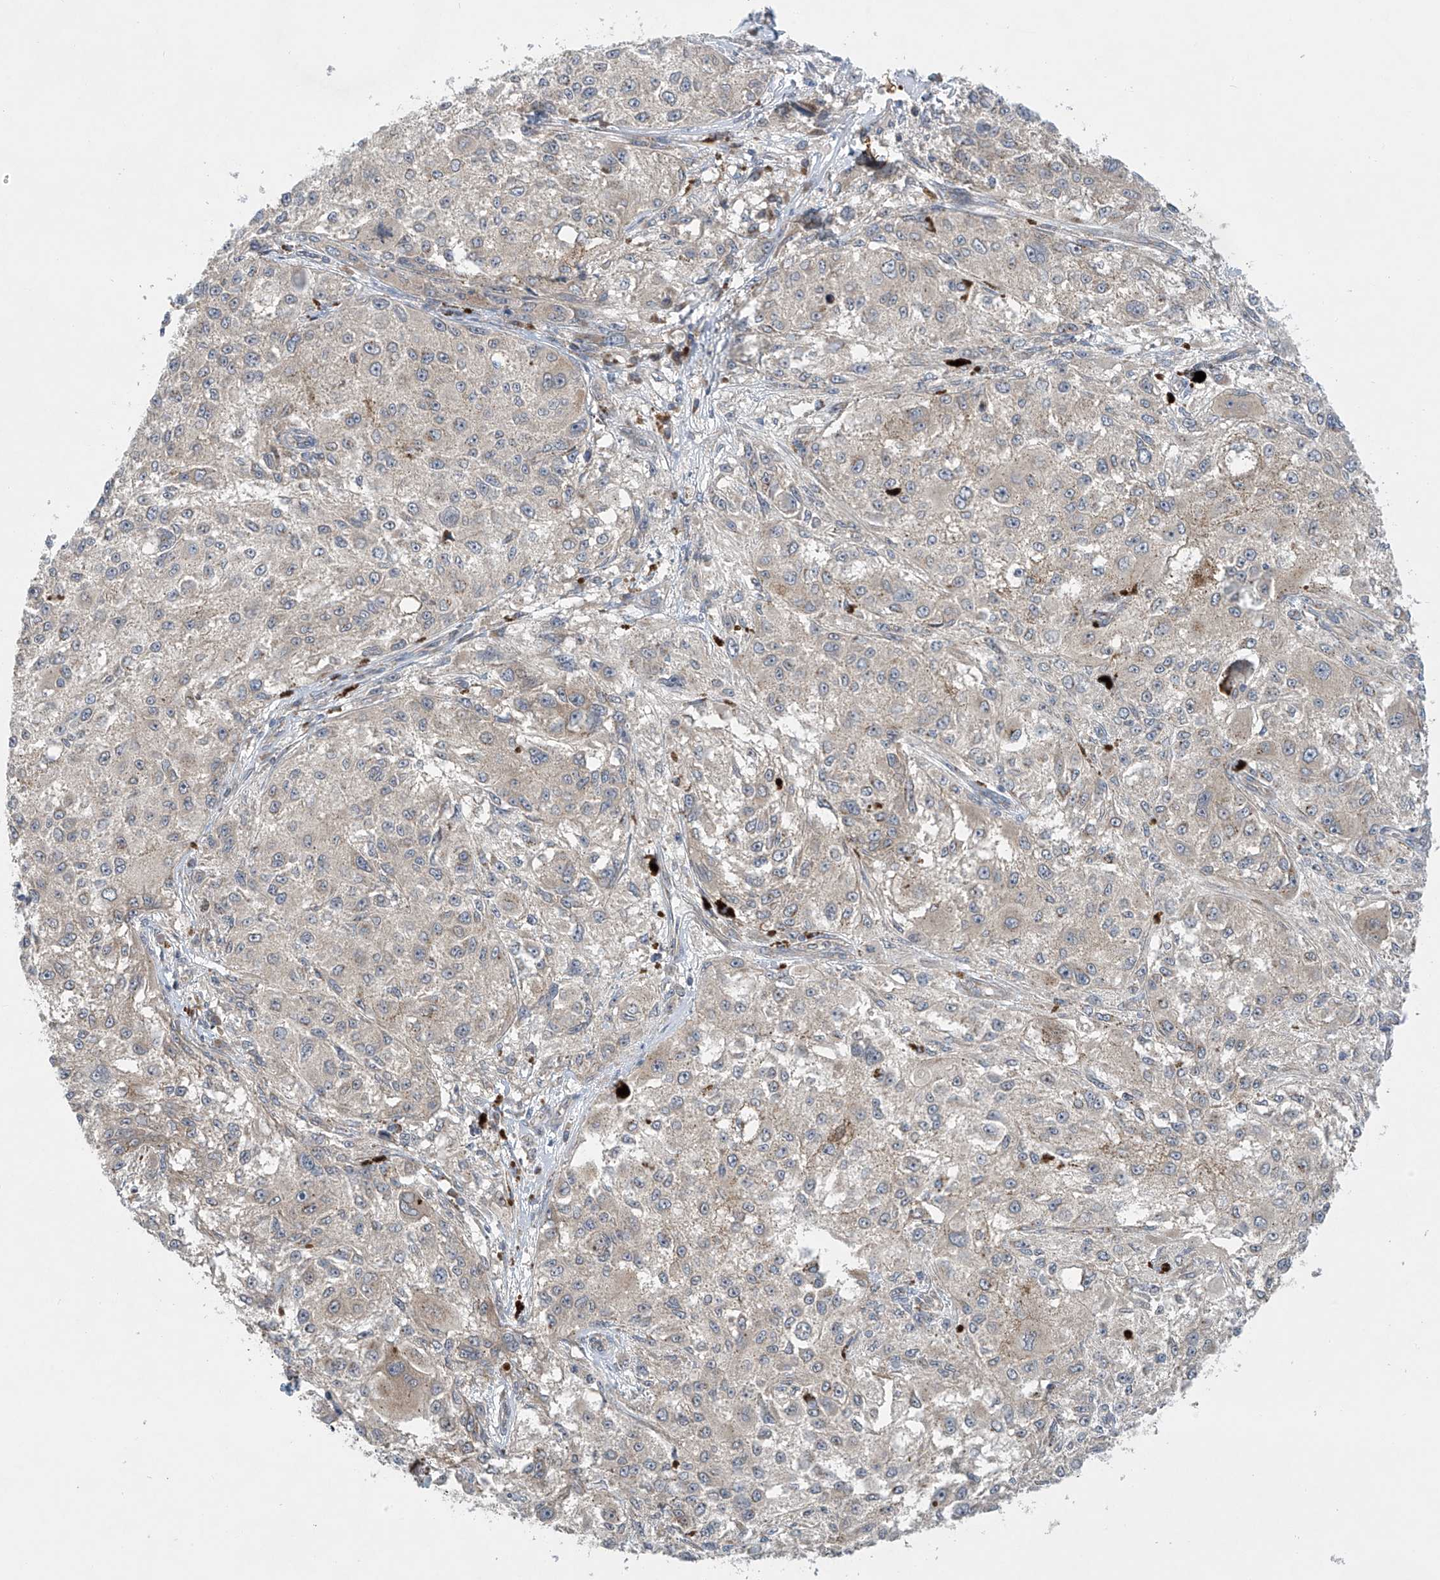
{"staining": {"intensity": "weak", "quantity": "<25%", "location": "cytoplasmic/membranous"}, "tissue": "melanoma", "cell_type": "Tumor cells", "image_type": "cancer", "snomed": [{"axis": "morphology", "description": "Necrosis, NOS"}, {"axis": "morphology", "description": "Malignant melanoma, NOS"}, {"axis": "topography", "description": "Skin"}], "caption": "A micrograph of human melanoma is negative for staining in tumor cells.", "gene": "TJAP1", "patient": {"sex": "female", "age": 87}}